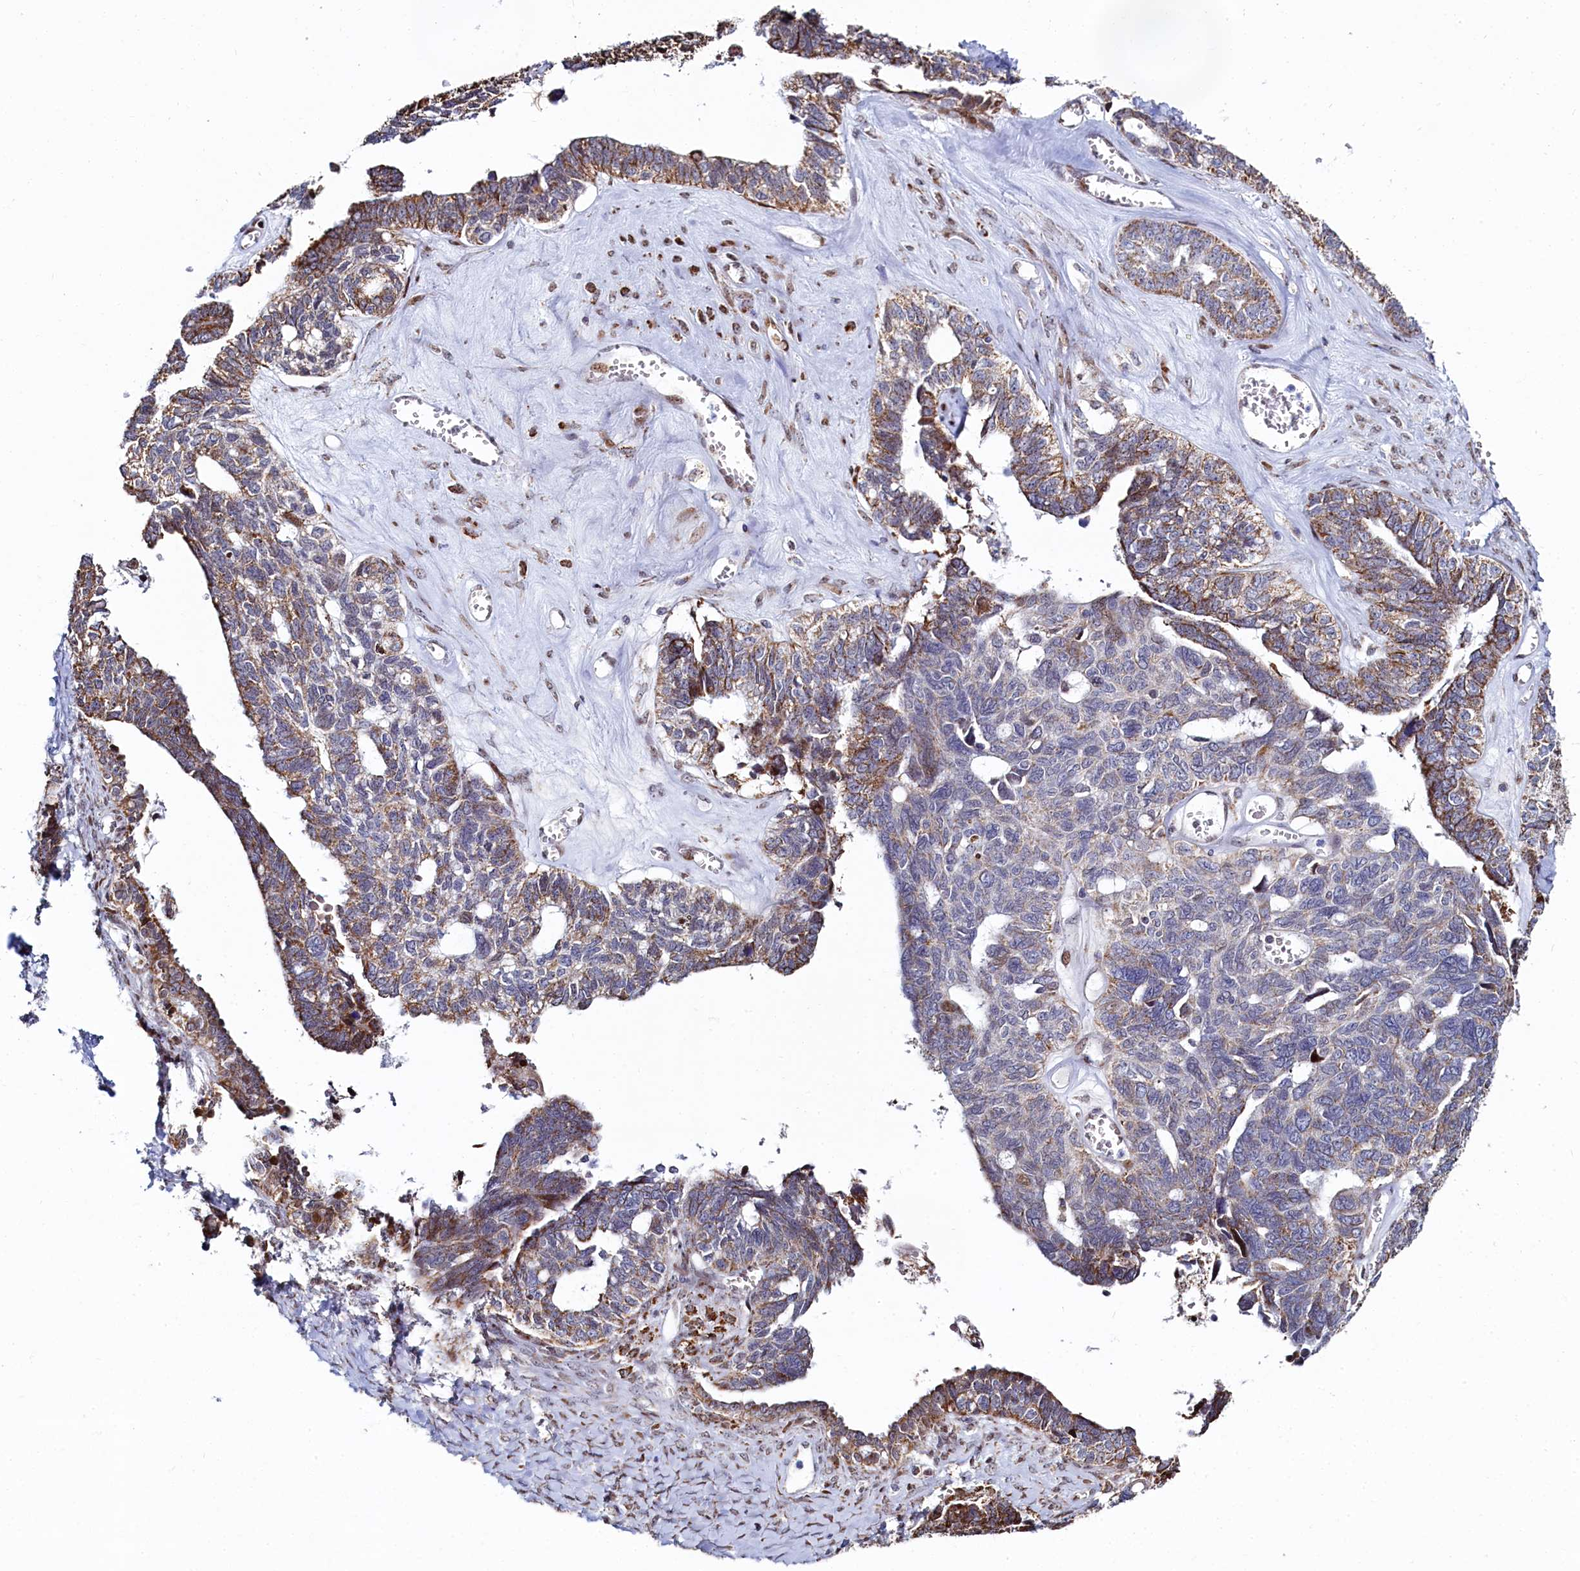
{"staining": {"intensity": "moderate", "quantity": "25%-75%", "location": "cytoplasmic/membranous"}, "tissue": "ovarian cancer", "cell_type": "Tumor cells", "image_type": "cancer", "snomed": [{"axis": "morphology", "description": "Cystadenocarcinoma, serous, NOS"}, {"axis": "topography", "description": "Ovary"}], "caption": "DAB immunohistochemical staining of ovarian cancer (serous cystadenocarcinoma) displays moderate cytoplasmic/membranous protein staining in about 25%-75% of tumor cells.", "gene": "HDGFL3", "patient": {"sex": "female", "age": 79}}